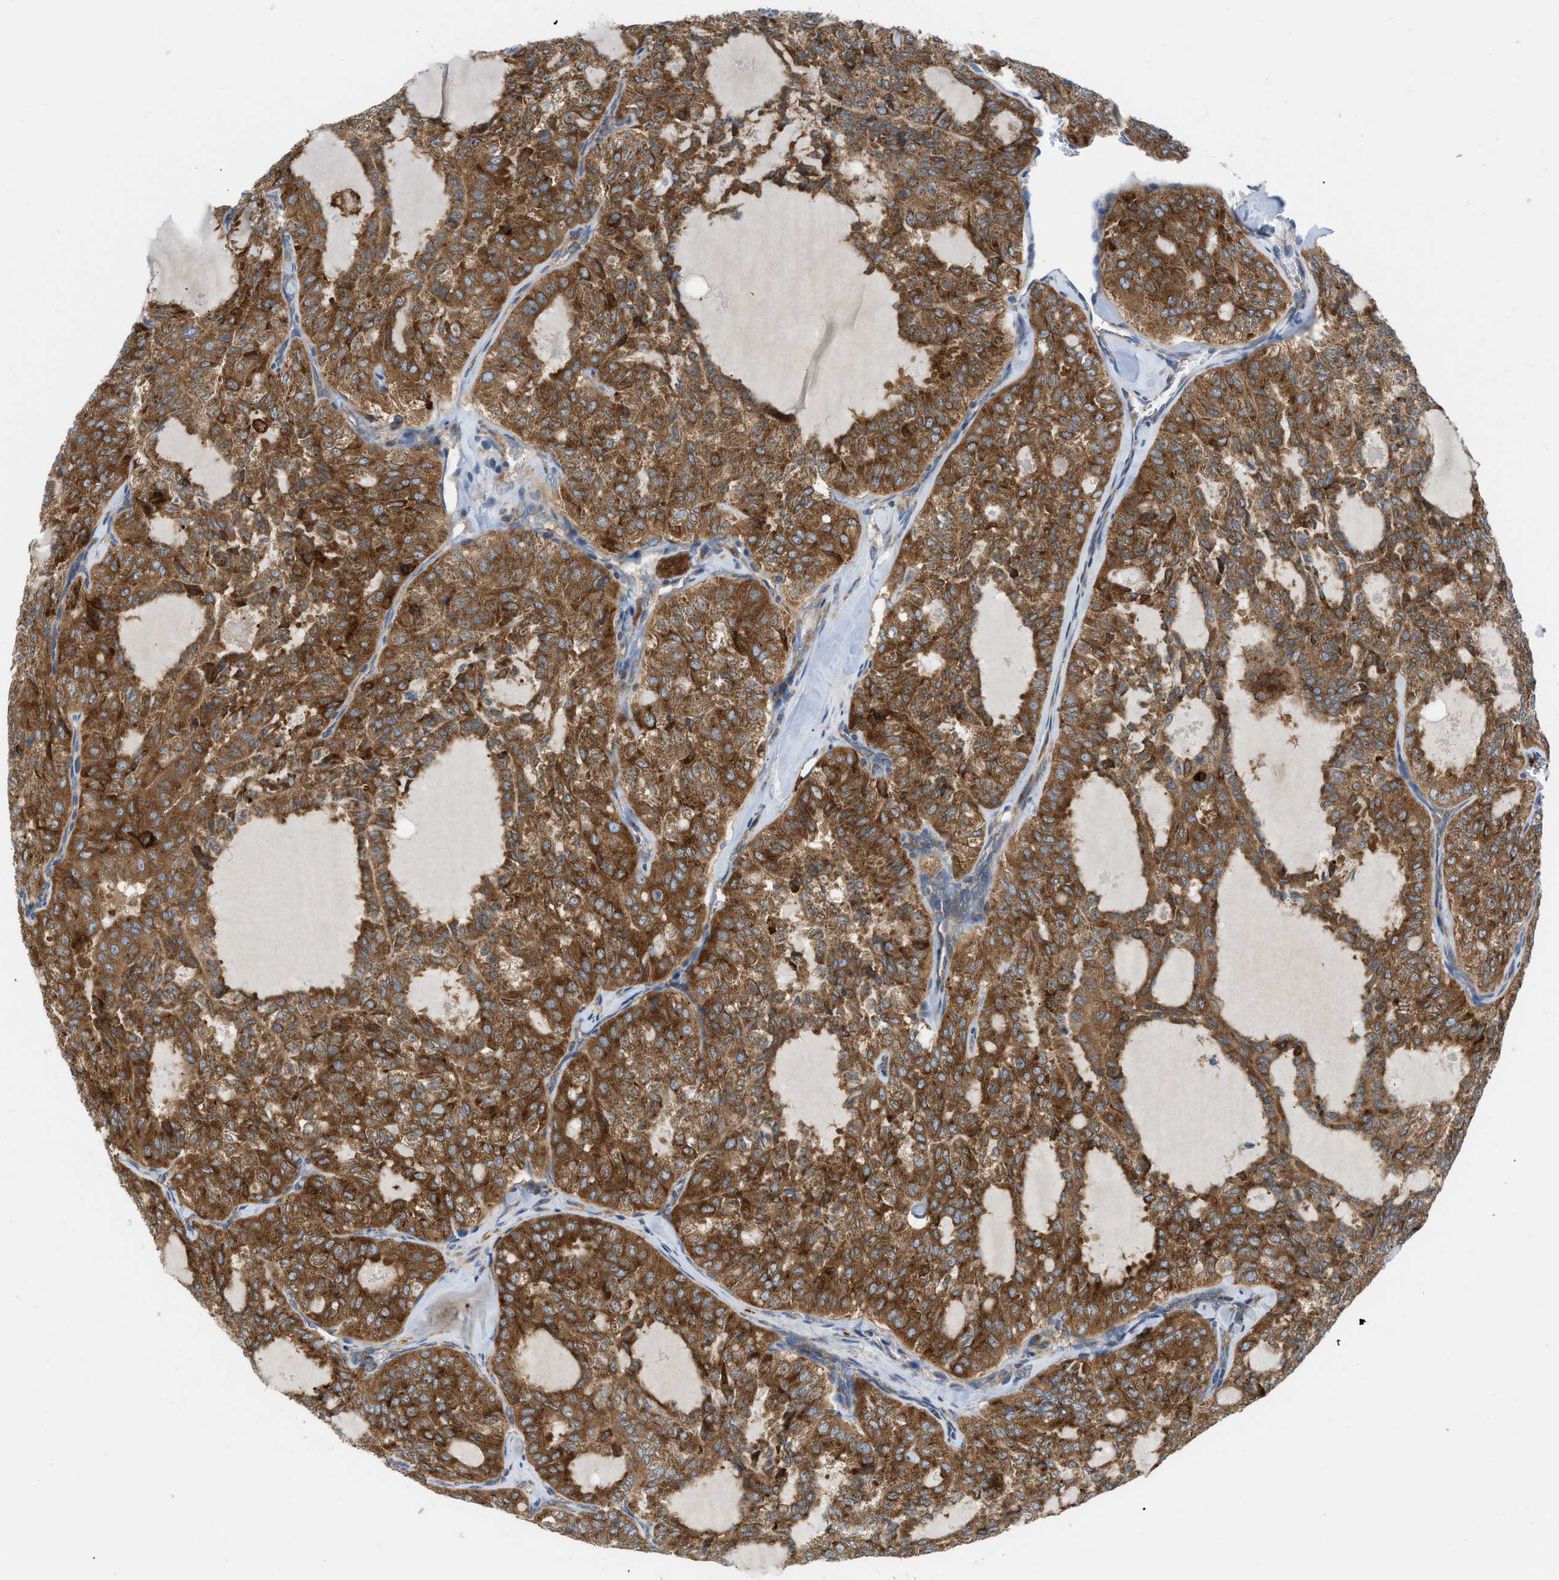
{"staining": {"intensity": "strong", "quantity": ">75%", "location": "cytoplasmic/membranous"}, "tissue": "thyroid cancer", "cell_type": "Tumor cells", "image_type": "cancer", "snomed": [{"axis": "morphology", "description": "Follicular adenoma carcinoma, NOS"}, {"axis": "topography", "description": "Thyroid gland"}], "caption": "Immunohistochemical staining of thyroid cancer reveals high levels of strong cytoplasmic/membranous staining in approximately >75% of tumor cells.", "gene": "GPAT4", "patient": {"sex": "male", "age": 75}}